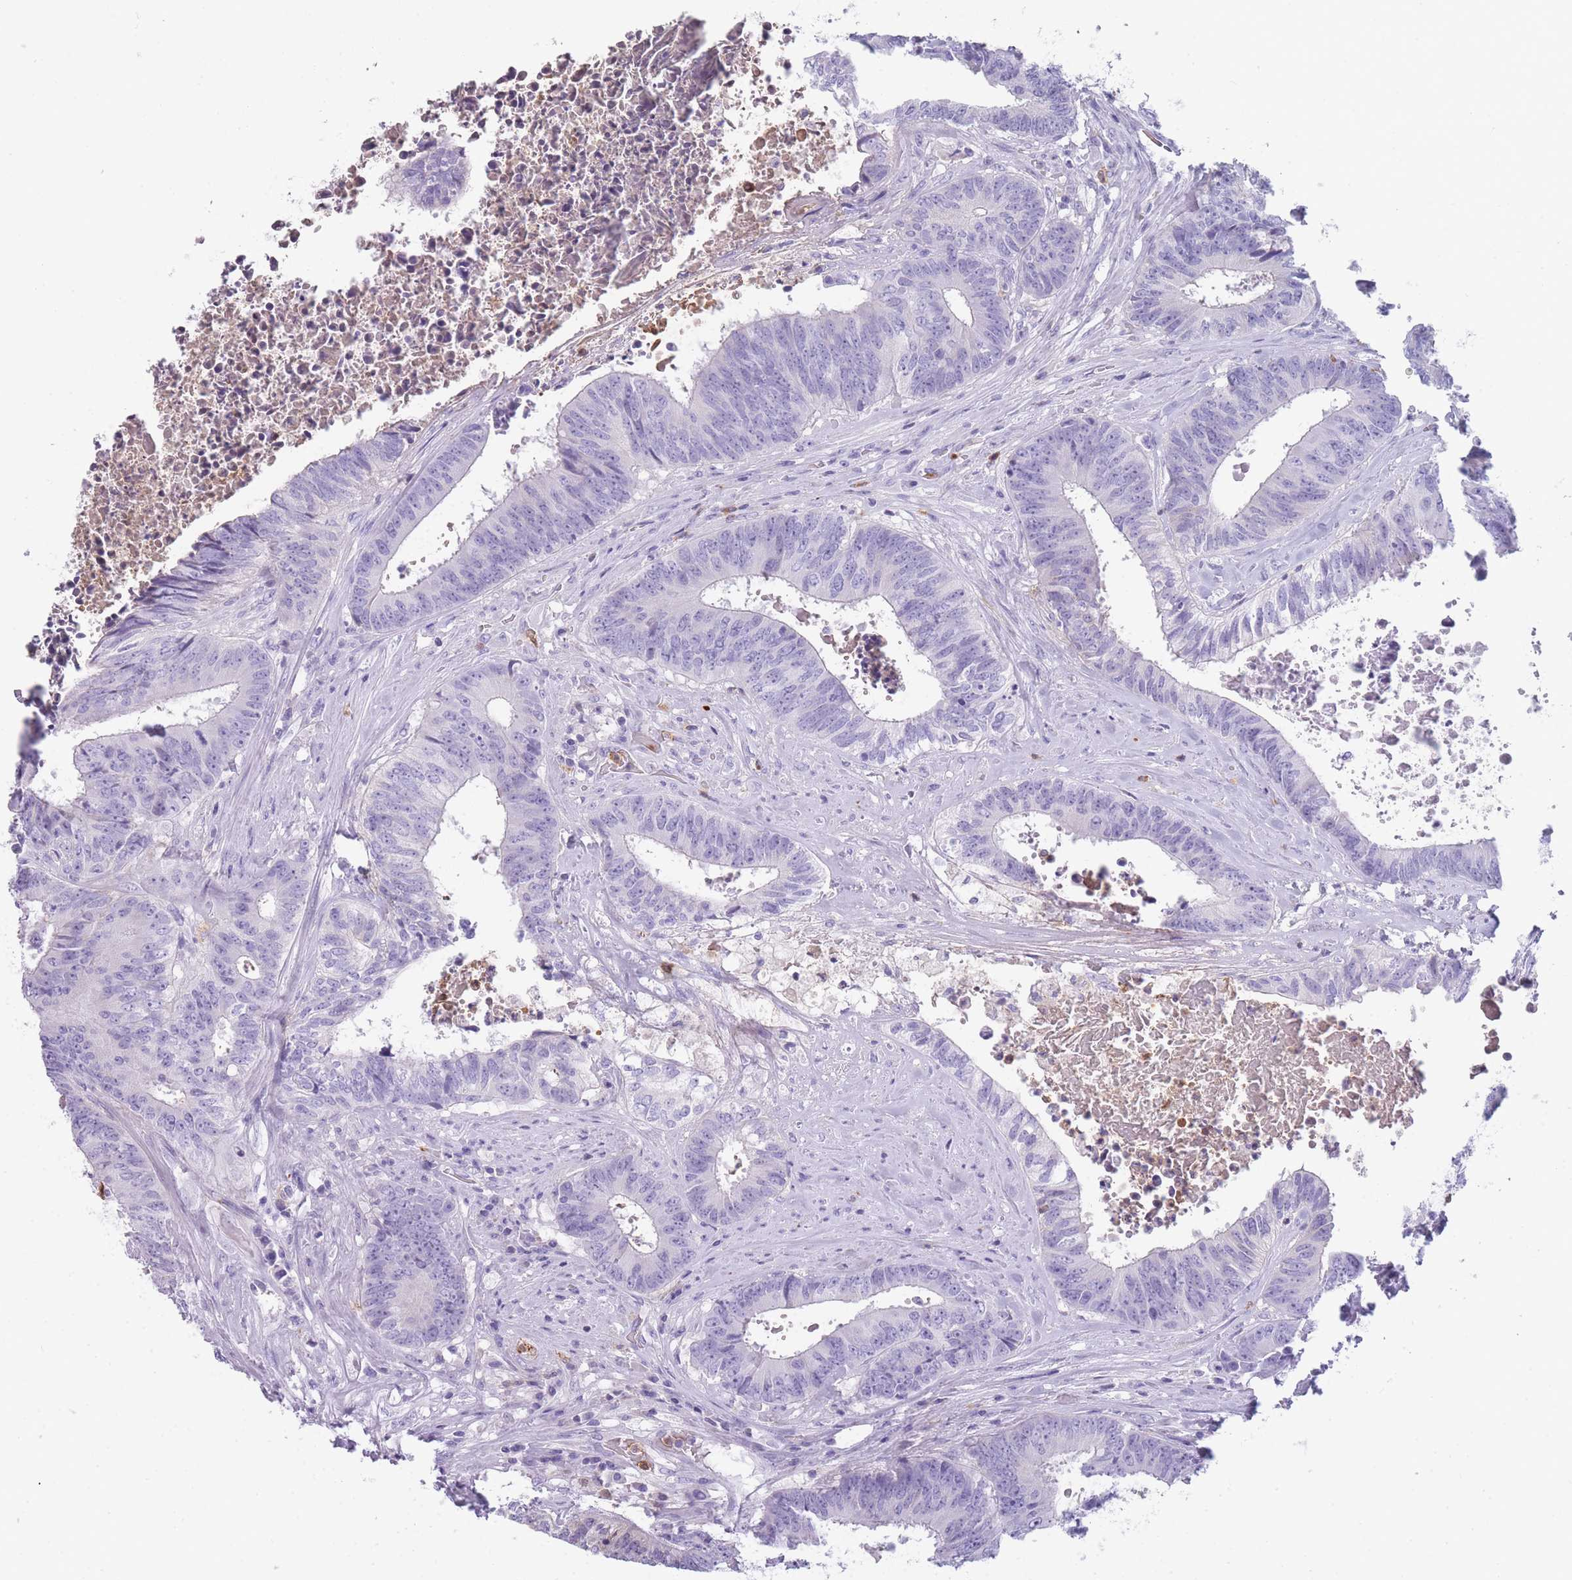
{"staining": {"intensity": "negative", "quantity": "none", "location": "none"}, "tissue": "colorectal cancer", "cell_type": "Tumor cells", "image_type": "cancer", "snomed": [{"axis": "morphology", "description": "Adenocarcinoma, NOS"}, {"axis": "topography", "description": "Rectum"}], "caption": "High power microscopy micrograph of an IHC photomicrograph of colorectal adenocarcinoma, revealing no significant staining in tumor cells. The staining is performed using DAB (3,3'-diaminobenzidine) brown chromogen with nuclei counter-stained in using hematoxylin.", "gene": "CR1L", "patient": {"sex": "male", "age": 72}}